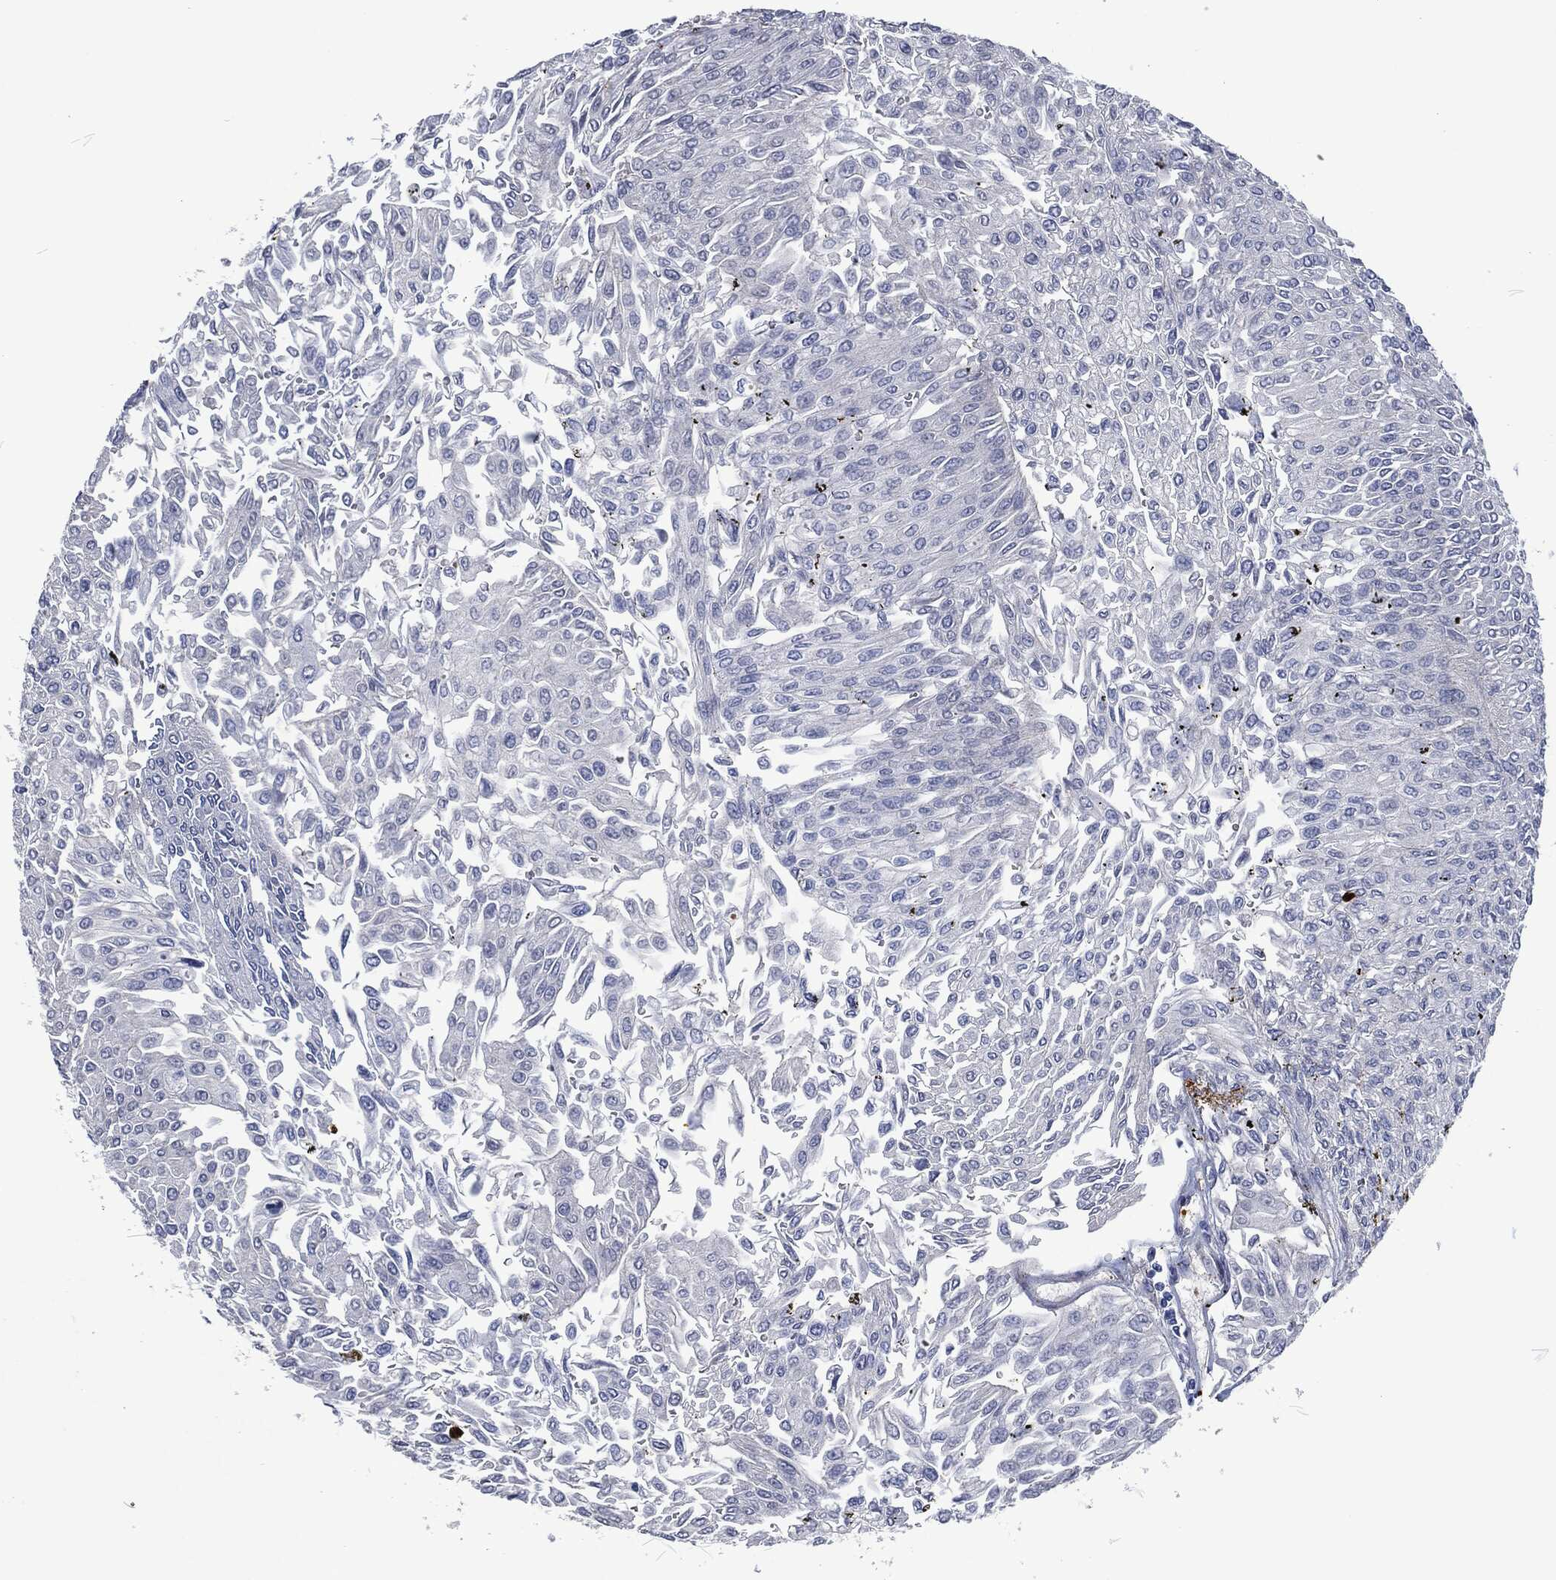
{"staining": {"intensity": "negative", "quantity": "none", "location": "none"}, "tissue": "urothelial cancer", "cell_type": "Tumor cells", "image_type": "cancer", "snomed": [{"axis": "morphology", "description": "Urothelial carcinoma, Low grade"}, {"axis": "topography", "description": "Urinary bladder"}], "caption": "An image of human urothelial cancer is negative for staining in tumor cells.", "gene": "MPO", "patient": {"sex": "male", "age": 67}}